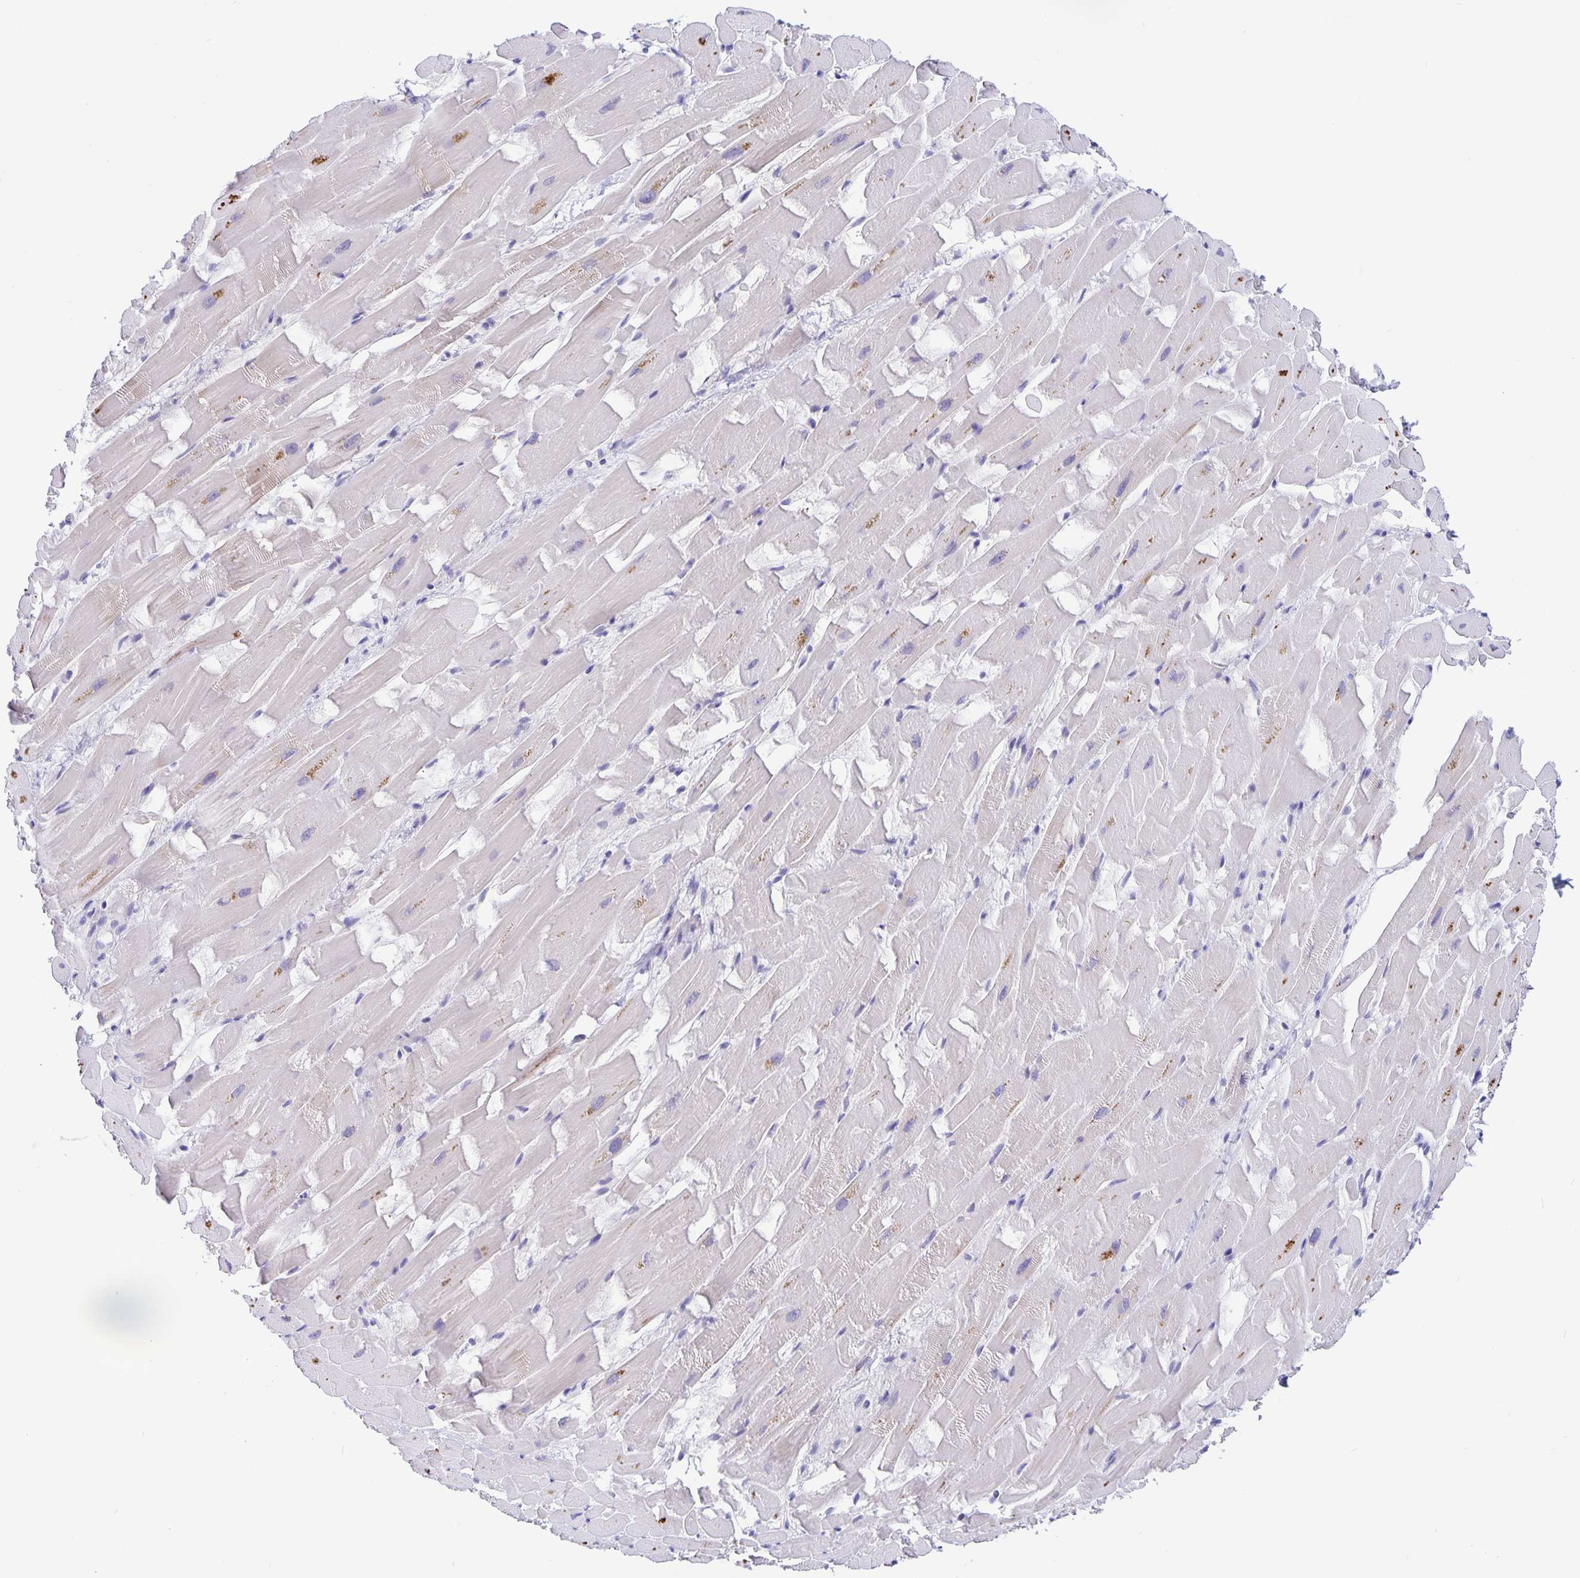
{"staining": {"intensity": "strong", "quantity": "<25%", "location": "cytoplasmic/membranous"}, "tissue": "heart muscle", "cell_type": "Cardiomyocytes", "image_type": "normal", "snomed": [{"axis": "morphology", "description": "Normal tissue, NOS"}, {"axis": "topography", "description": "Heart"}], "caption": "Protein expression by immunohistochemistry reveals strong cytoplasmic/membranous expression in about <25% of cardiomyocytes in benign heart muscle.", "gene": "ERMN", "patient": {"sex": "male", "age": 37}}